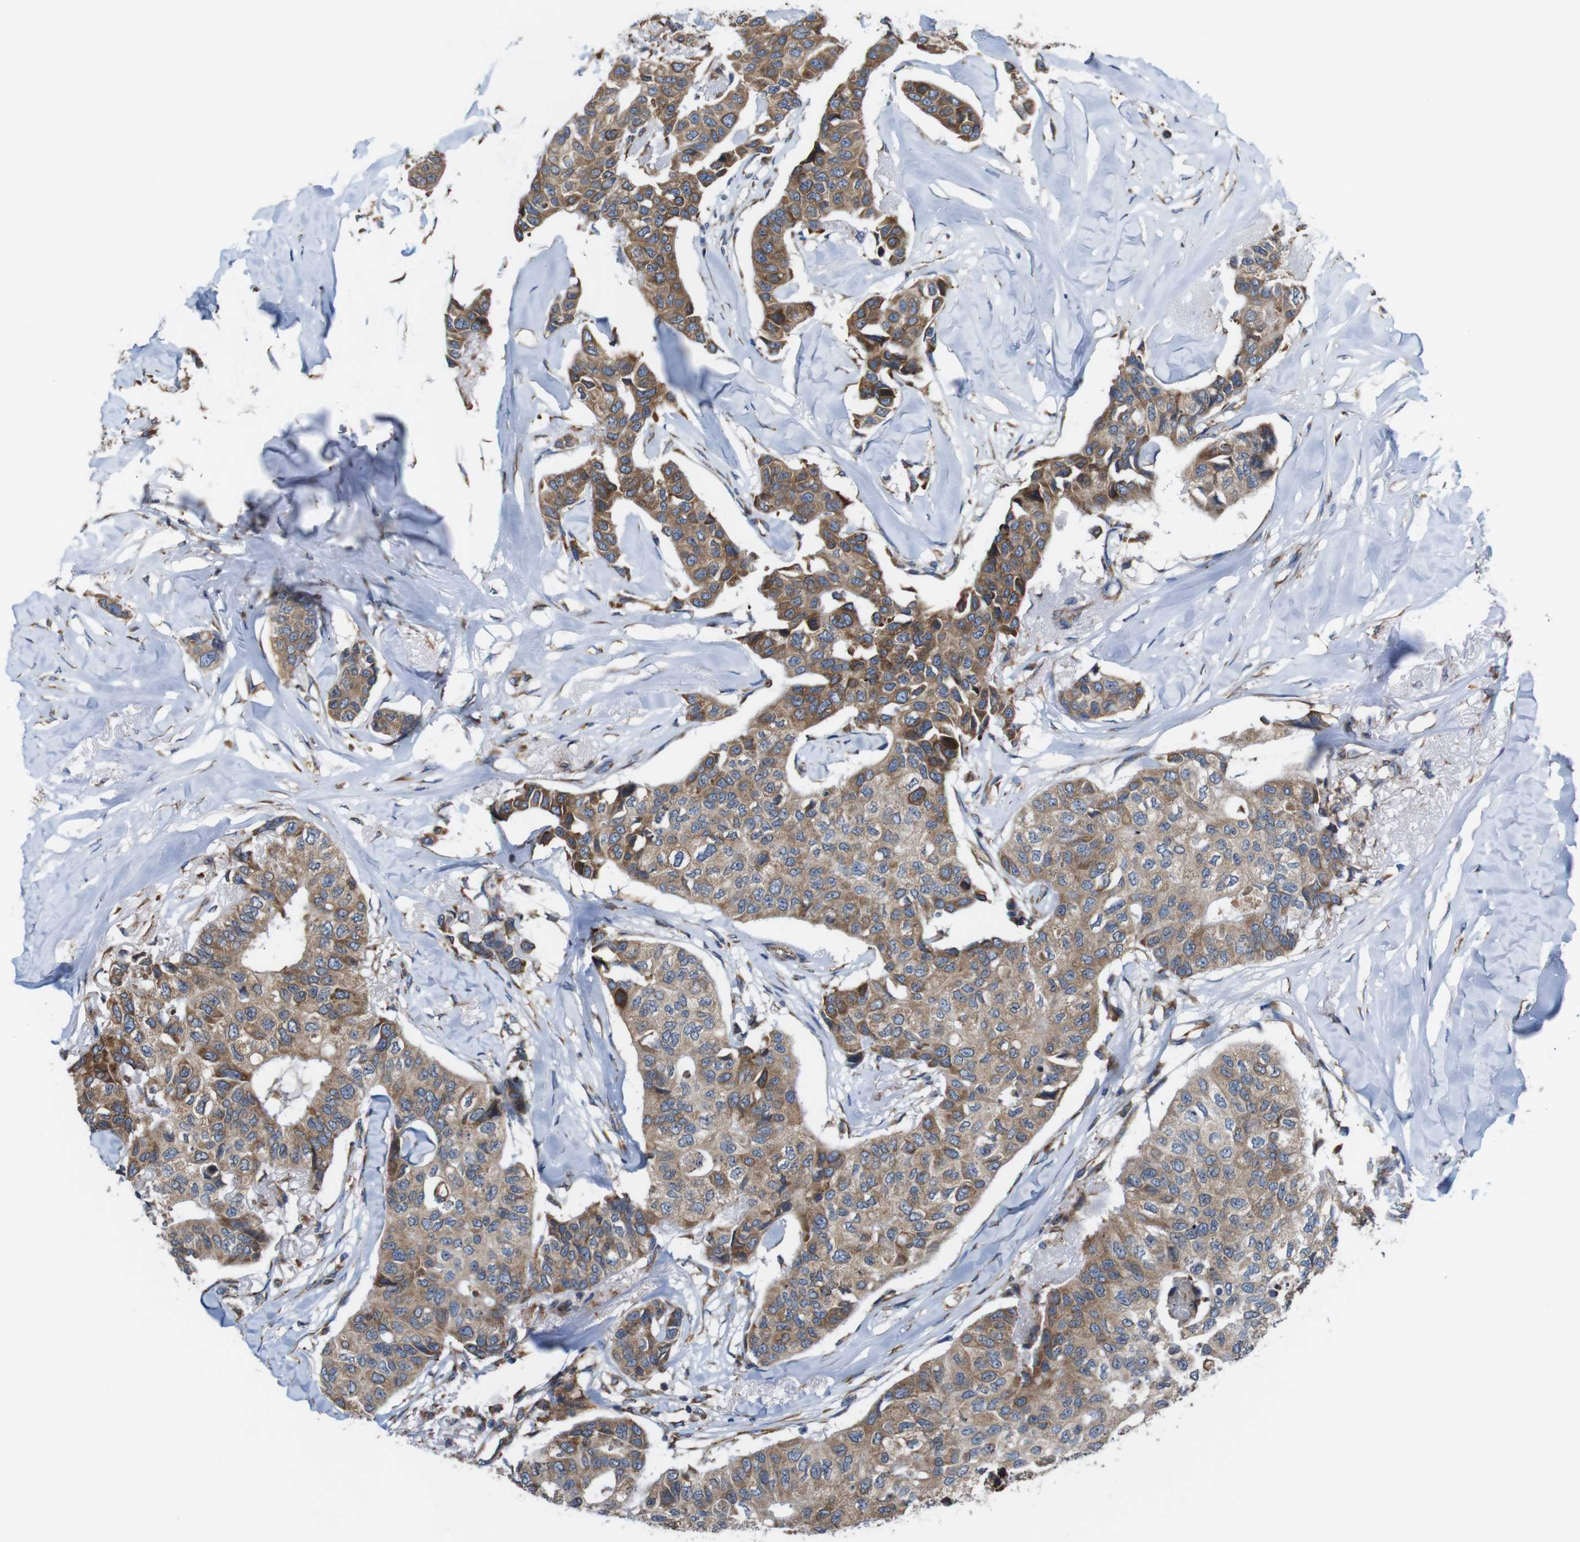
{"staining": {"intensity": "moderate", "quantity": ">75%", "location": "cytoplasmic/membranous"}, "tissue": "breast cancer", "cell_type": "Tumor cells", "image_type": "cancer", "snomed": [{"axis": "morphology", "description": "Duct carcinoma"}, {"axis": "topography", "description": "Breast"}], "caption": "Intraductal carcinoma (breast) stained with a protein marker shows moderate staining in tumor cells.", "gene": "UGGT1", "patient": {"sex": "female", "age": 80}}